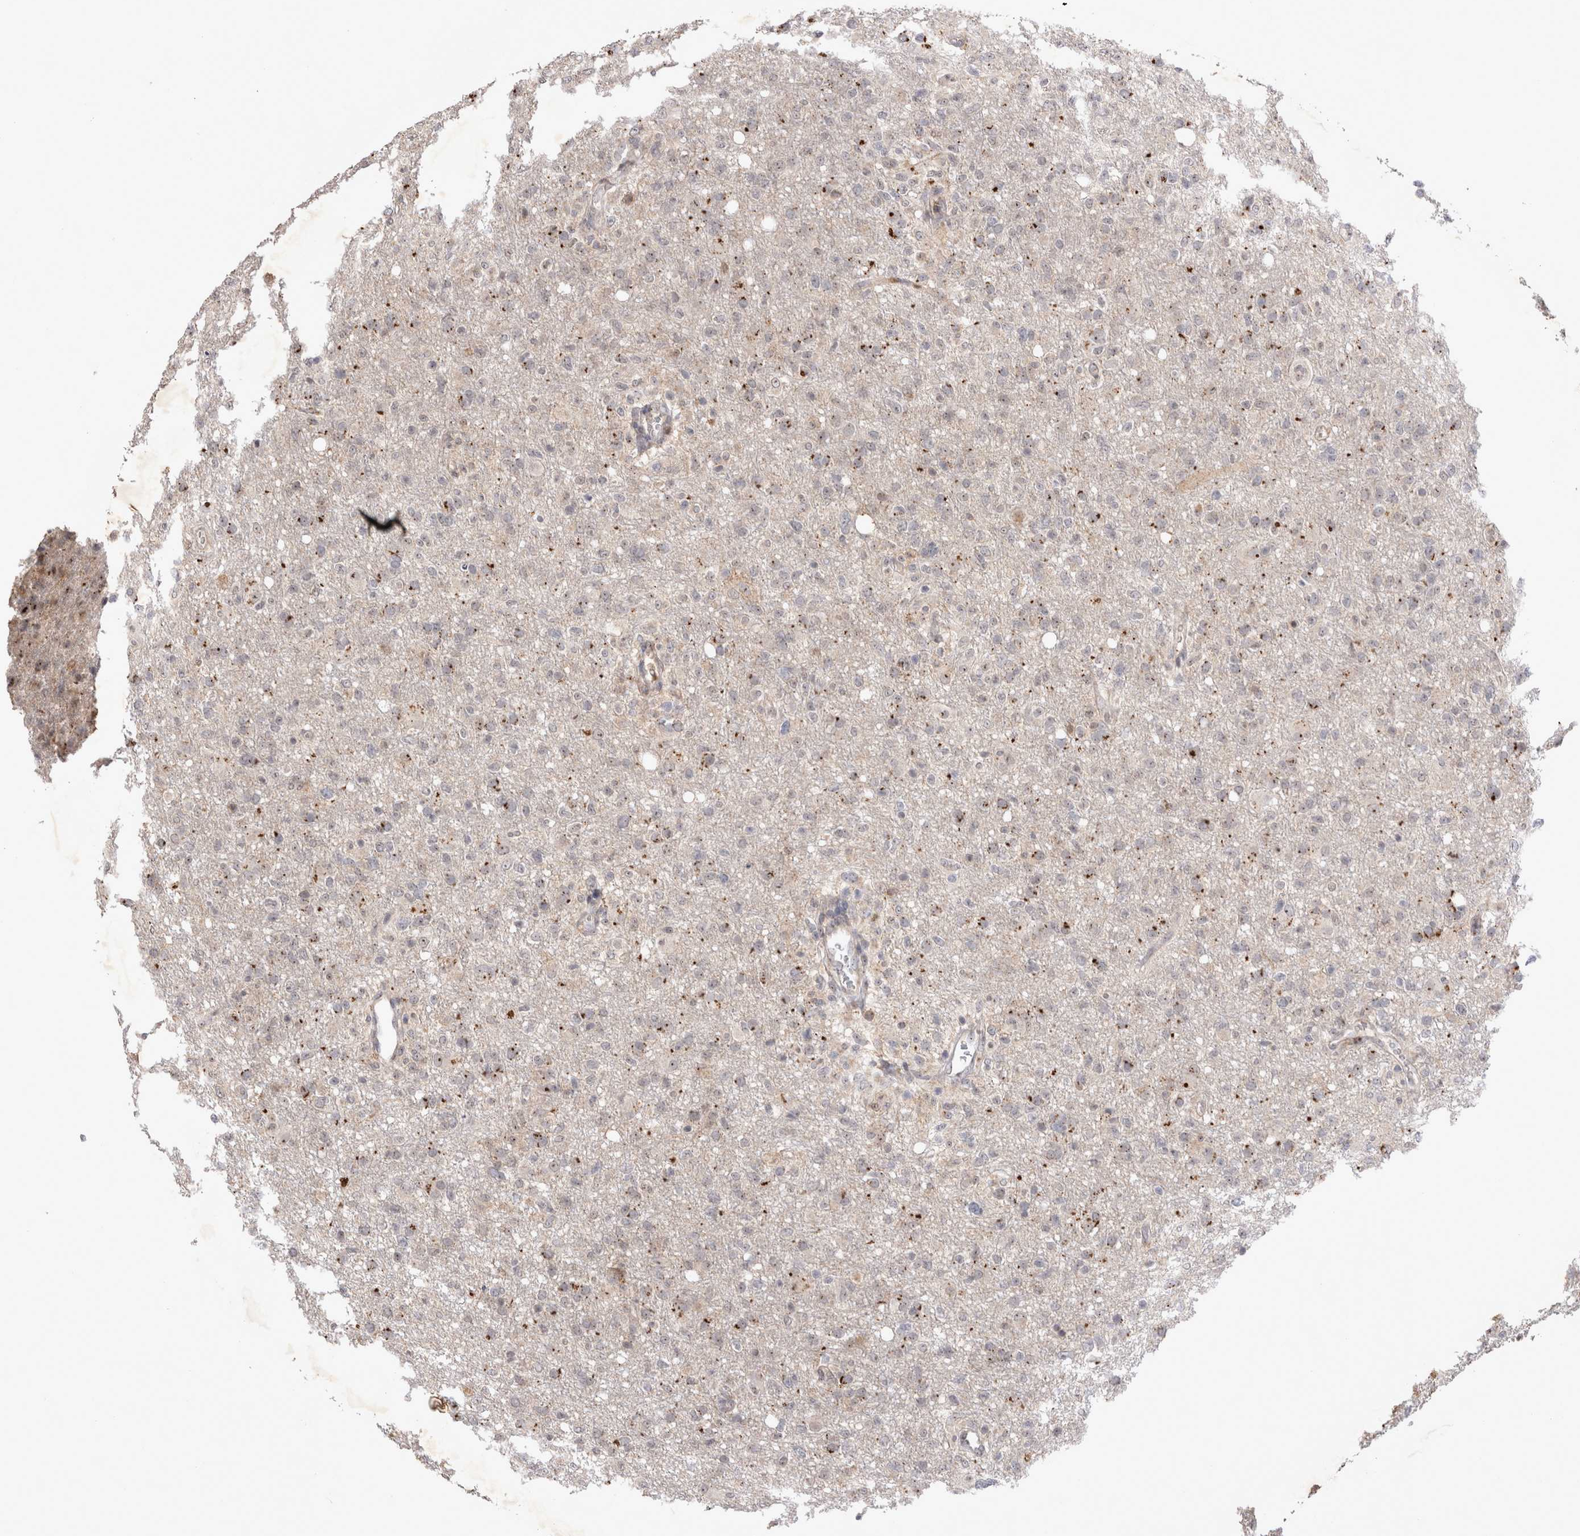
{"staining": {"intensity": "moderate", "quantity": "<25%", "location": "cytoplasmic/membranous"}, "tissue": "glioma", "cell_type": "Tumor cells", "image_type": "cancer", "snomed": [{"axis": "morphology", "description": "Glioma, malignant, High grade"}, {"axis": "topography", "description": "Brain"}], "caption": "A low amount of moderate cytoplasmic/membranous expression is identified in about <25% of tumor cells in malignant high-grade glioma tissue. (Stains: DAB (3,3'-diaminobenzidine) in brown, nuclei in blue, Microscopy: brightfield microscopy at high magnification).", "gene": "STK11", "patient": {"sex": "female", "age": 57}}